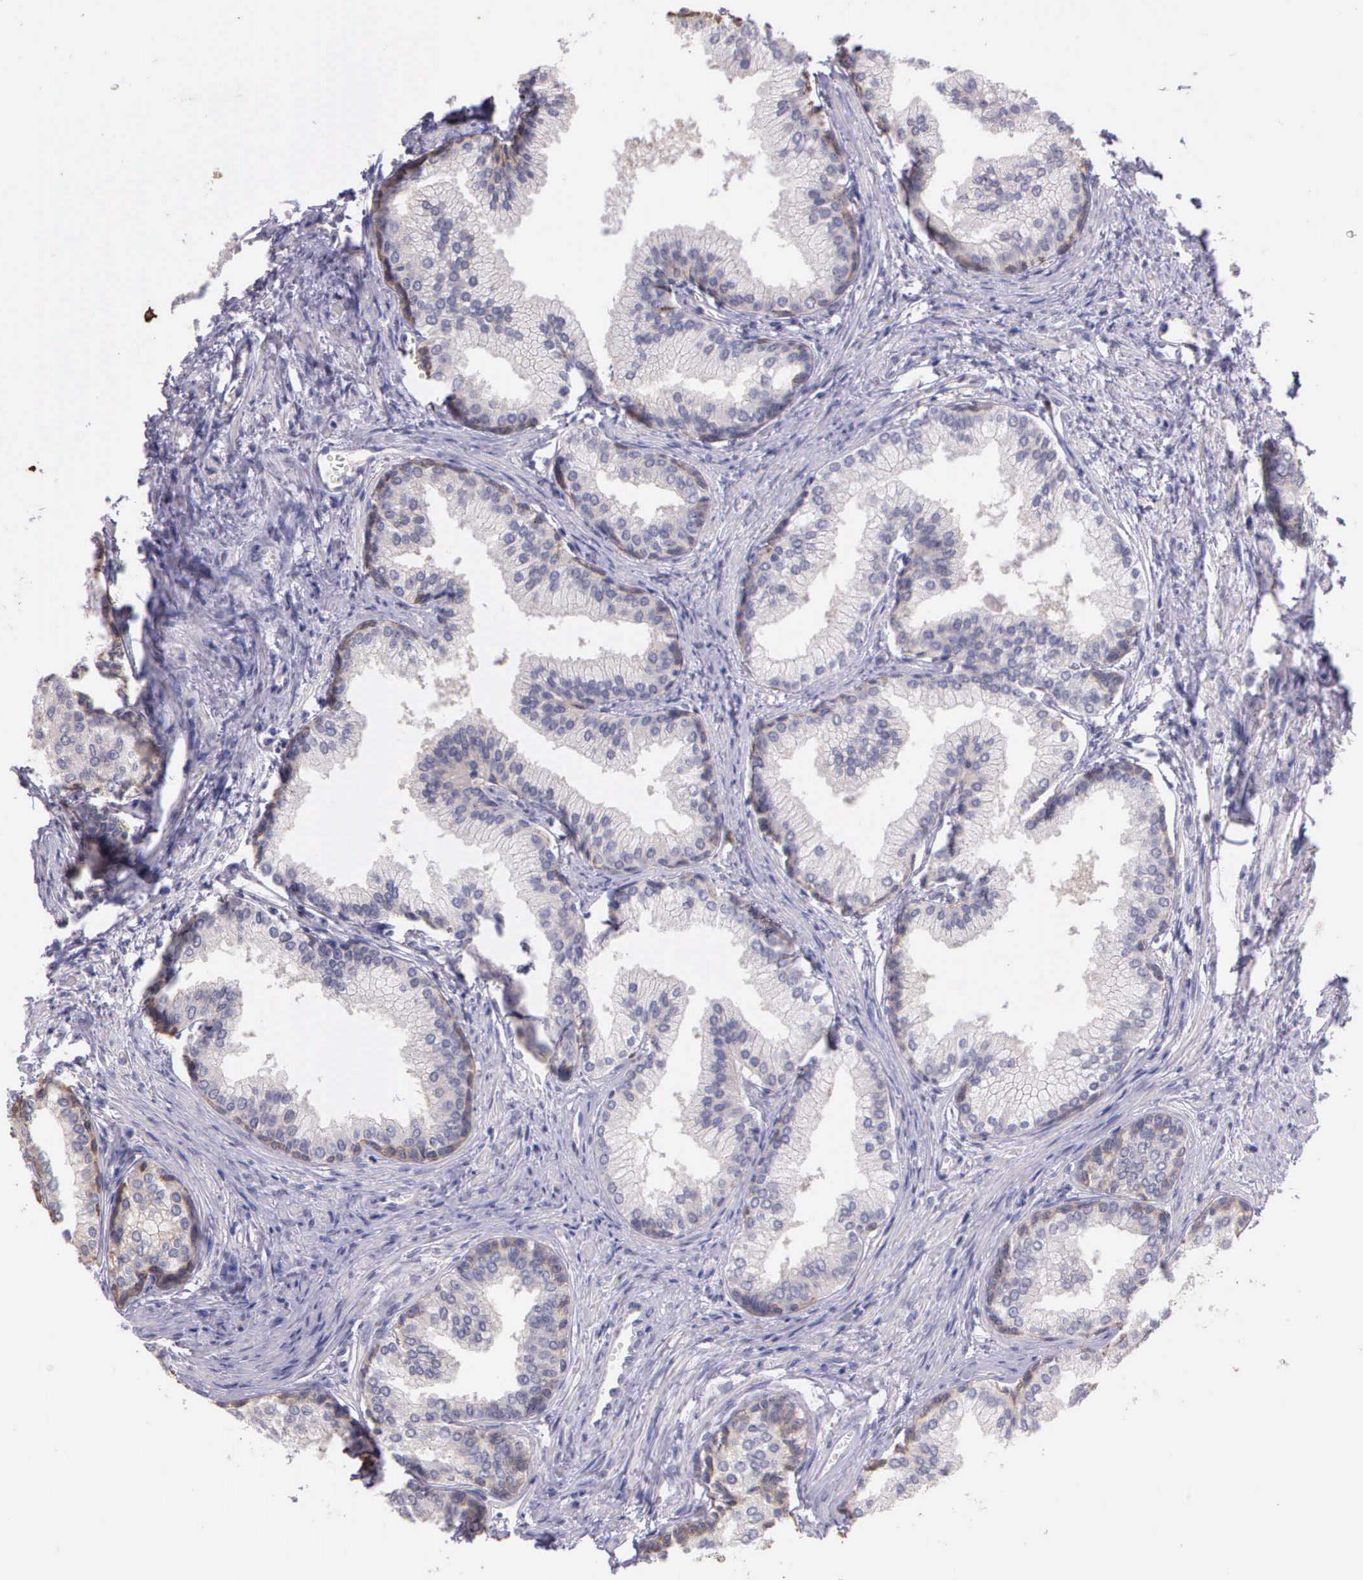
{"staining": {"intensity": "moderate", "quantity": ">75%", "location": "cytoplasmic/membranous"}, "tissue": "prostate", "cell_type": "Glandular cells", "image_type": "normal", "snomed": [{"axis": "morphology", "description": "Normal tissue, NOS"}, {"axis": "topography", "description": "Prostate"}], "caption": "Immunohistochemistry (IHC) image of normal human prostate stained for a protein (brown), which reveals medium levels of moderate cytoplasmic/membranous staining in about >75% of glandular cells.", "gene": "IGBP1P2", "patient": {"sex": "male", "age": 68}}